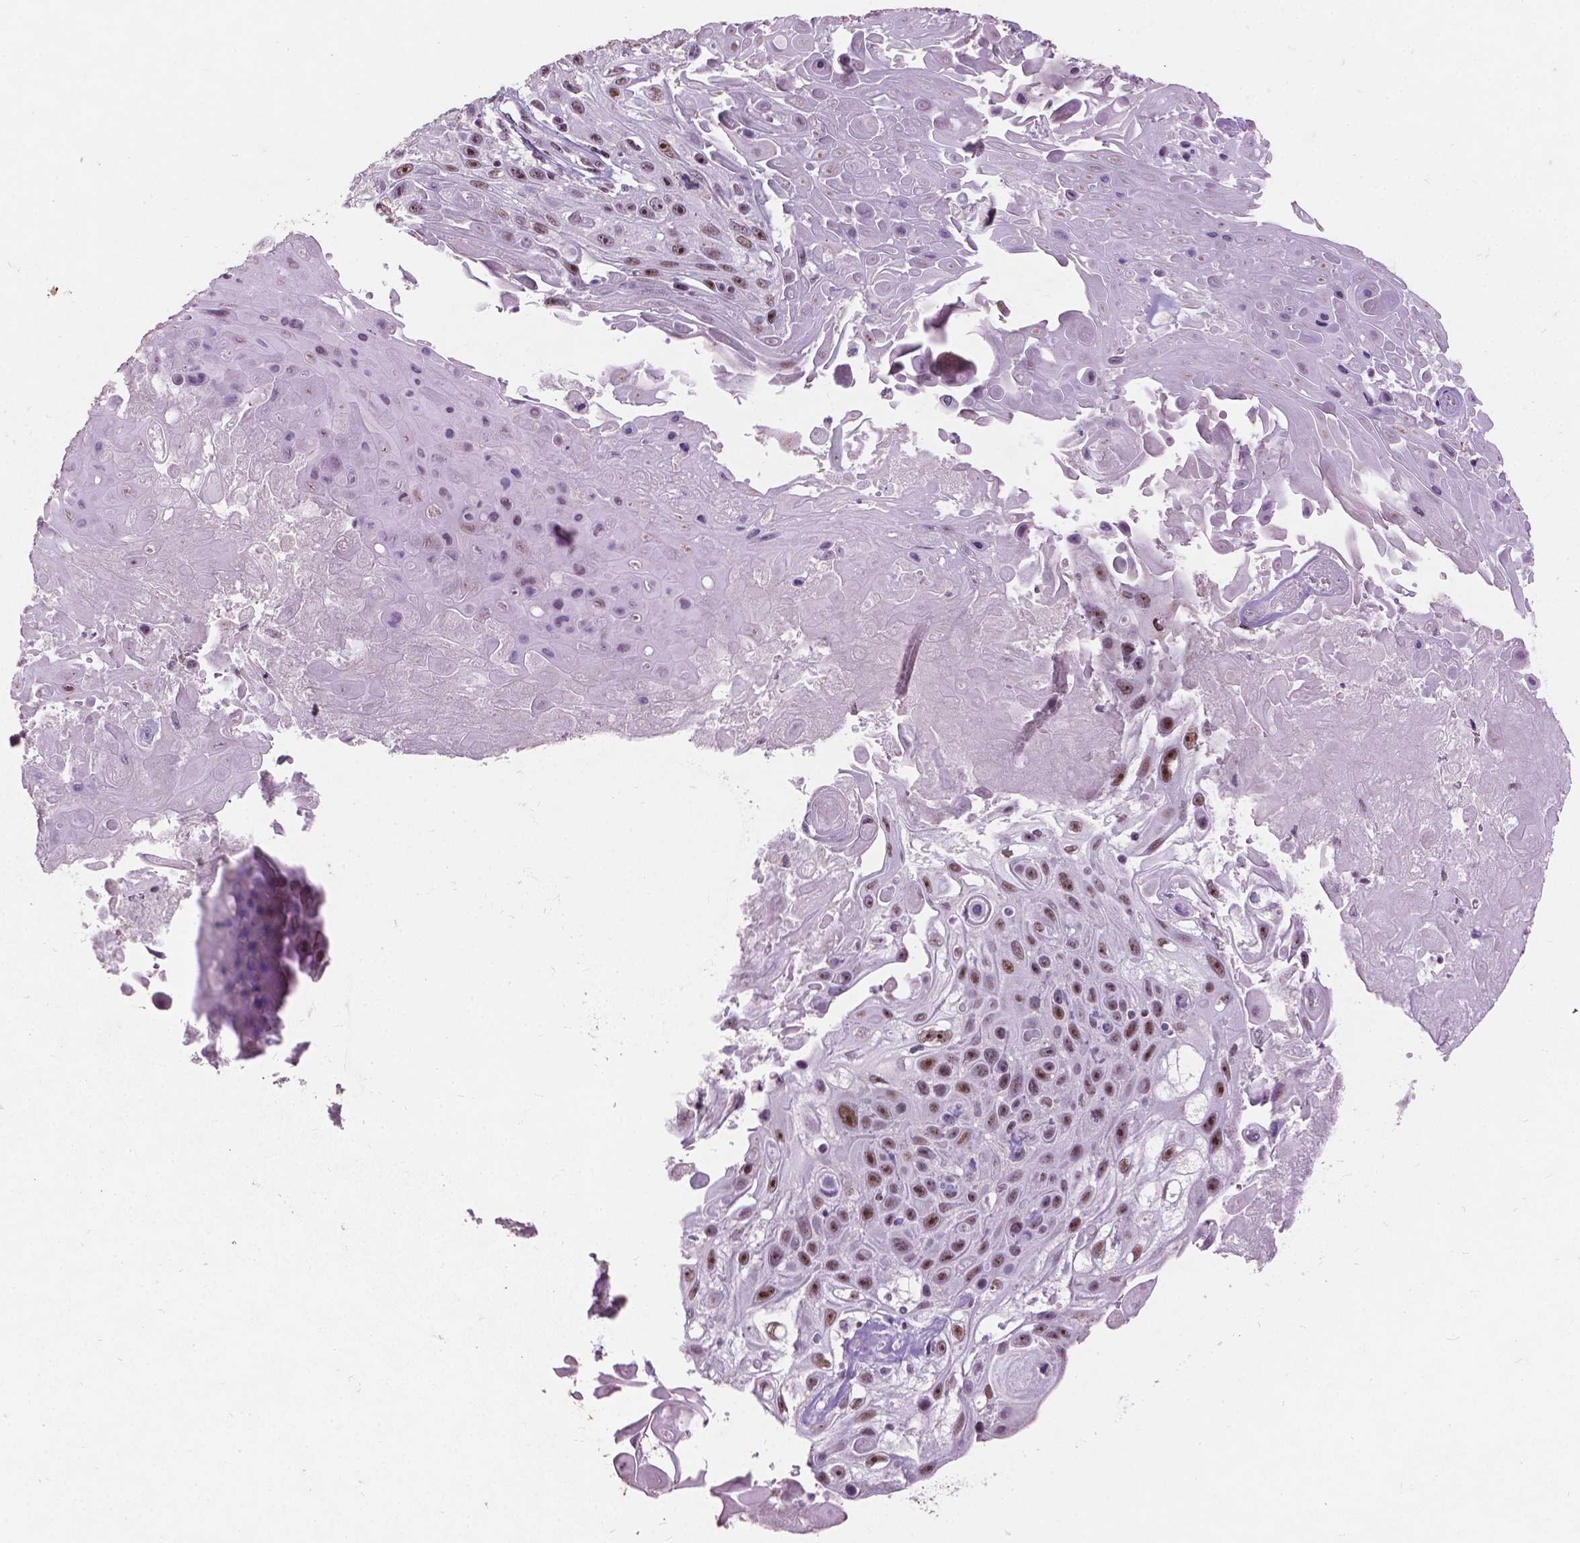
{"staining": {"intensity": "moderate", "quantity": ">75%", "location": "nuclear"}, "tissue": "skin cancer", "cell_type": "Tumor cells", "image_type": "cancer", "snomed": [{"axis": "morphology", "description": "Squamous cell carcinoma, NOS"}, {"axis": "topography", "description": "Skin"}], "caption": "Immunohistochemical staining of squamous cell carcinoma (skin) exhibits medium levels of moderate nuclear staining in about >75% of tumor cells.", "gene": "COIL", "patient": {"sex": "male", "age": 82}}